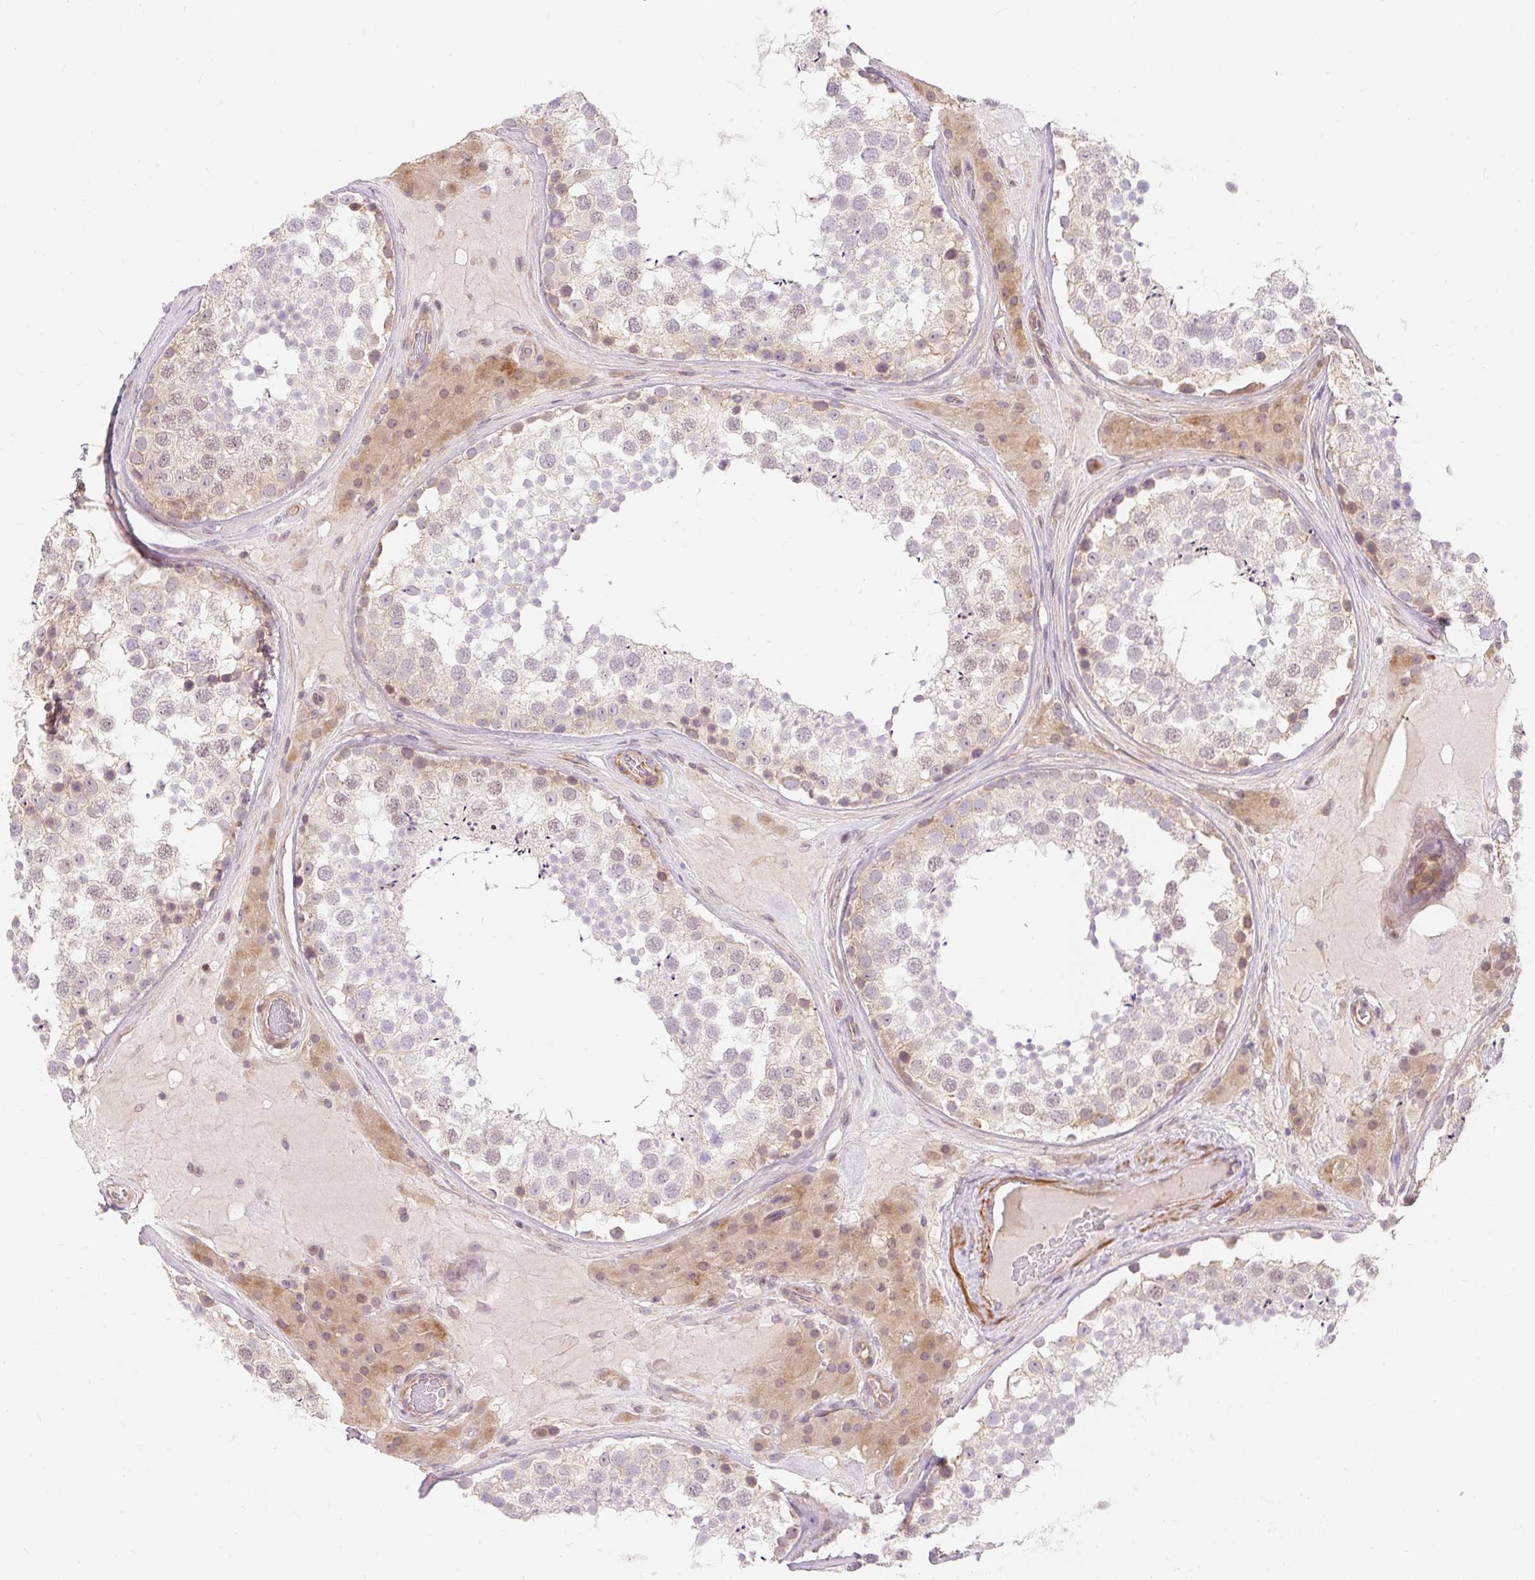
{"staining": {"intensity": "weak", "quantity": "25%-75%", "location": "cytoplasmic/membranous"}, "tissue": "testis", "cell_type": "Cells in seminiferous ducts", "image_type": "normal", "snomed": [{"axis": "morphology", "description": "Normal tissue, NOS"}, {"axis": "topography", "description": "Testis"}], "caption": "Testis stained for a protein (brown) displays weak cytoplasmic/membranous positive expression in about 25%-75% of cells in seminiferous ducts.", "gene": "EMC10", "patient": {"sex": "male", "age": 46}}